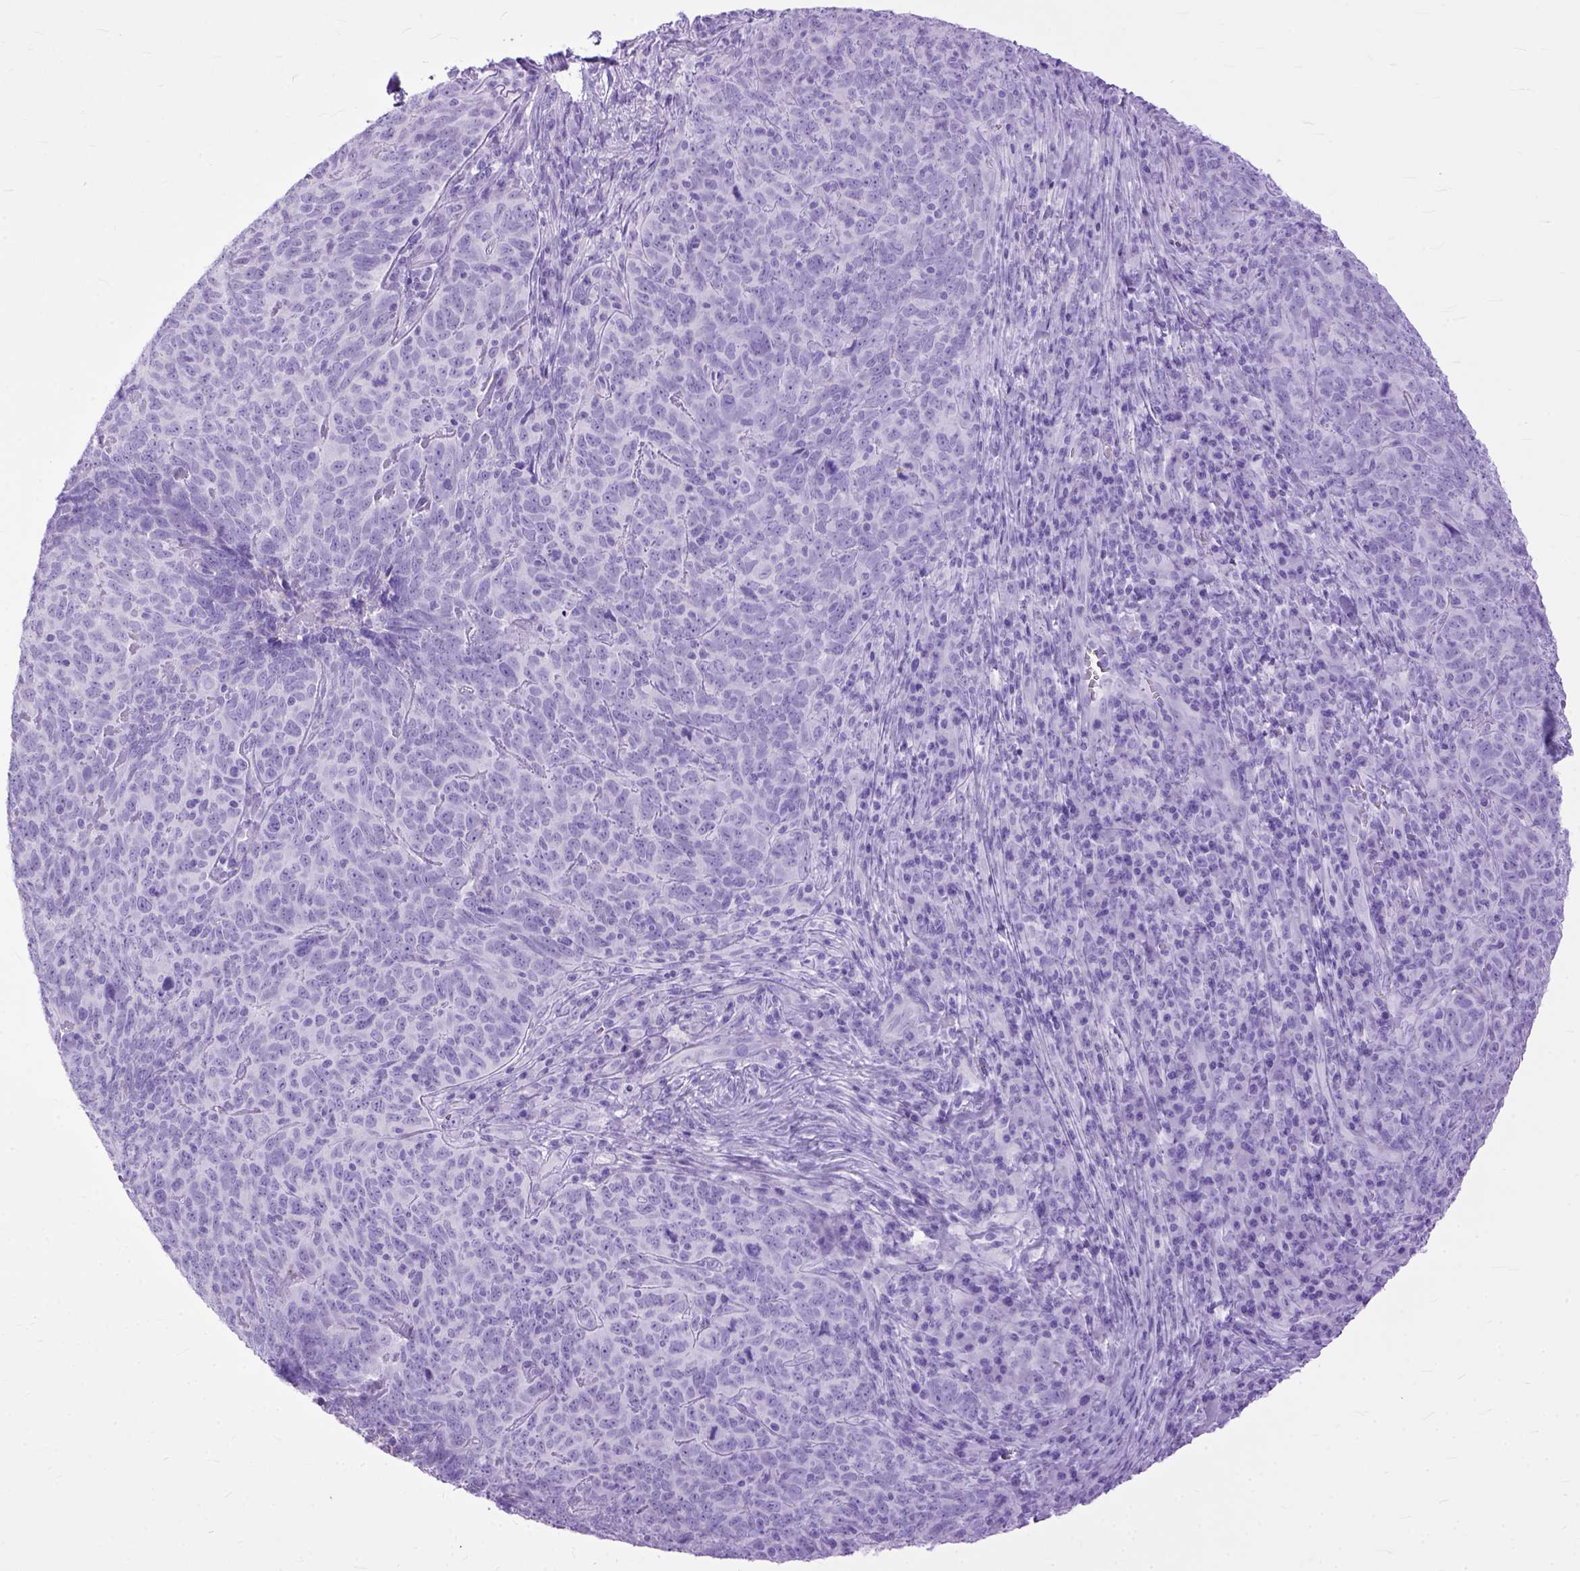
{"staining": {"intensity": "negative", "quantity": "none", "location": "none"}, "tissue": "skin cancer", "cell_type": "Tumor cells", "image_type": "cancer", "snomed": [{"axis": "morphology", "description": "Squamous cell carcinoma, NOS"}, {"axis": "topography", "description": "Skin"}, {"axis": "topography", "description": "Anal"}], "caption": "This is an immunohistochemistry photomicrograph of human skin cancer (squamous cell carcinoma). There is no positivity in tumor cells.", "gene": "GNGT1", "patient": {"sex": "female", "age": 51}}